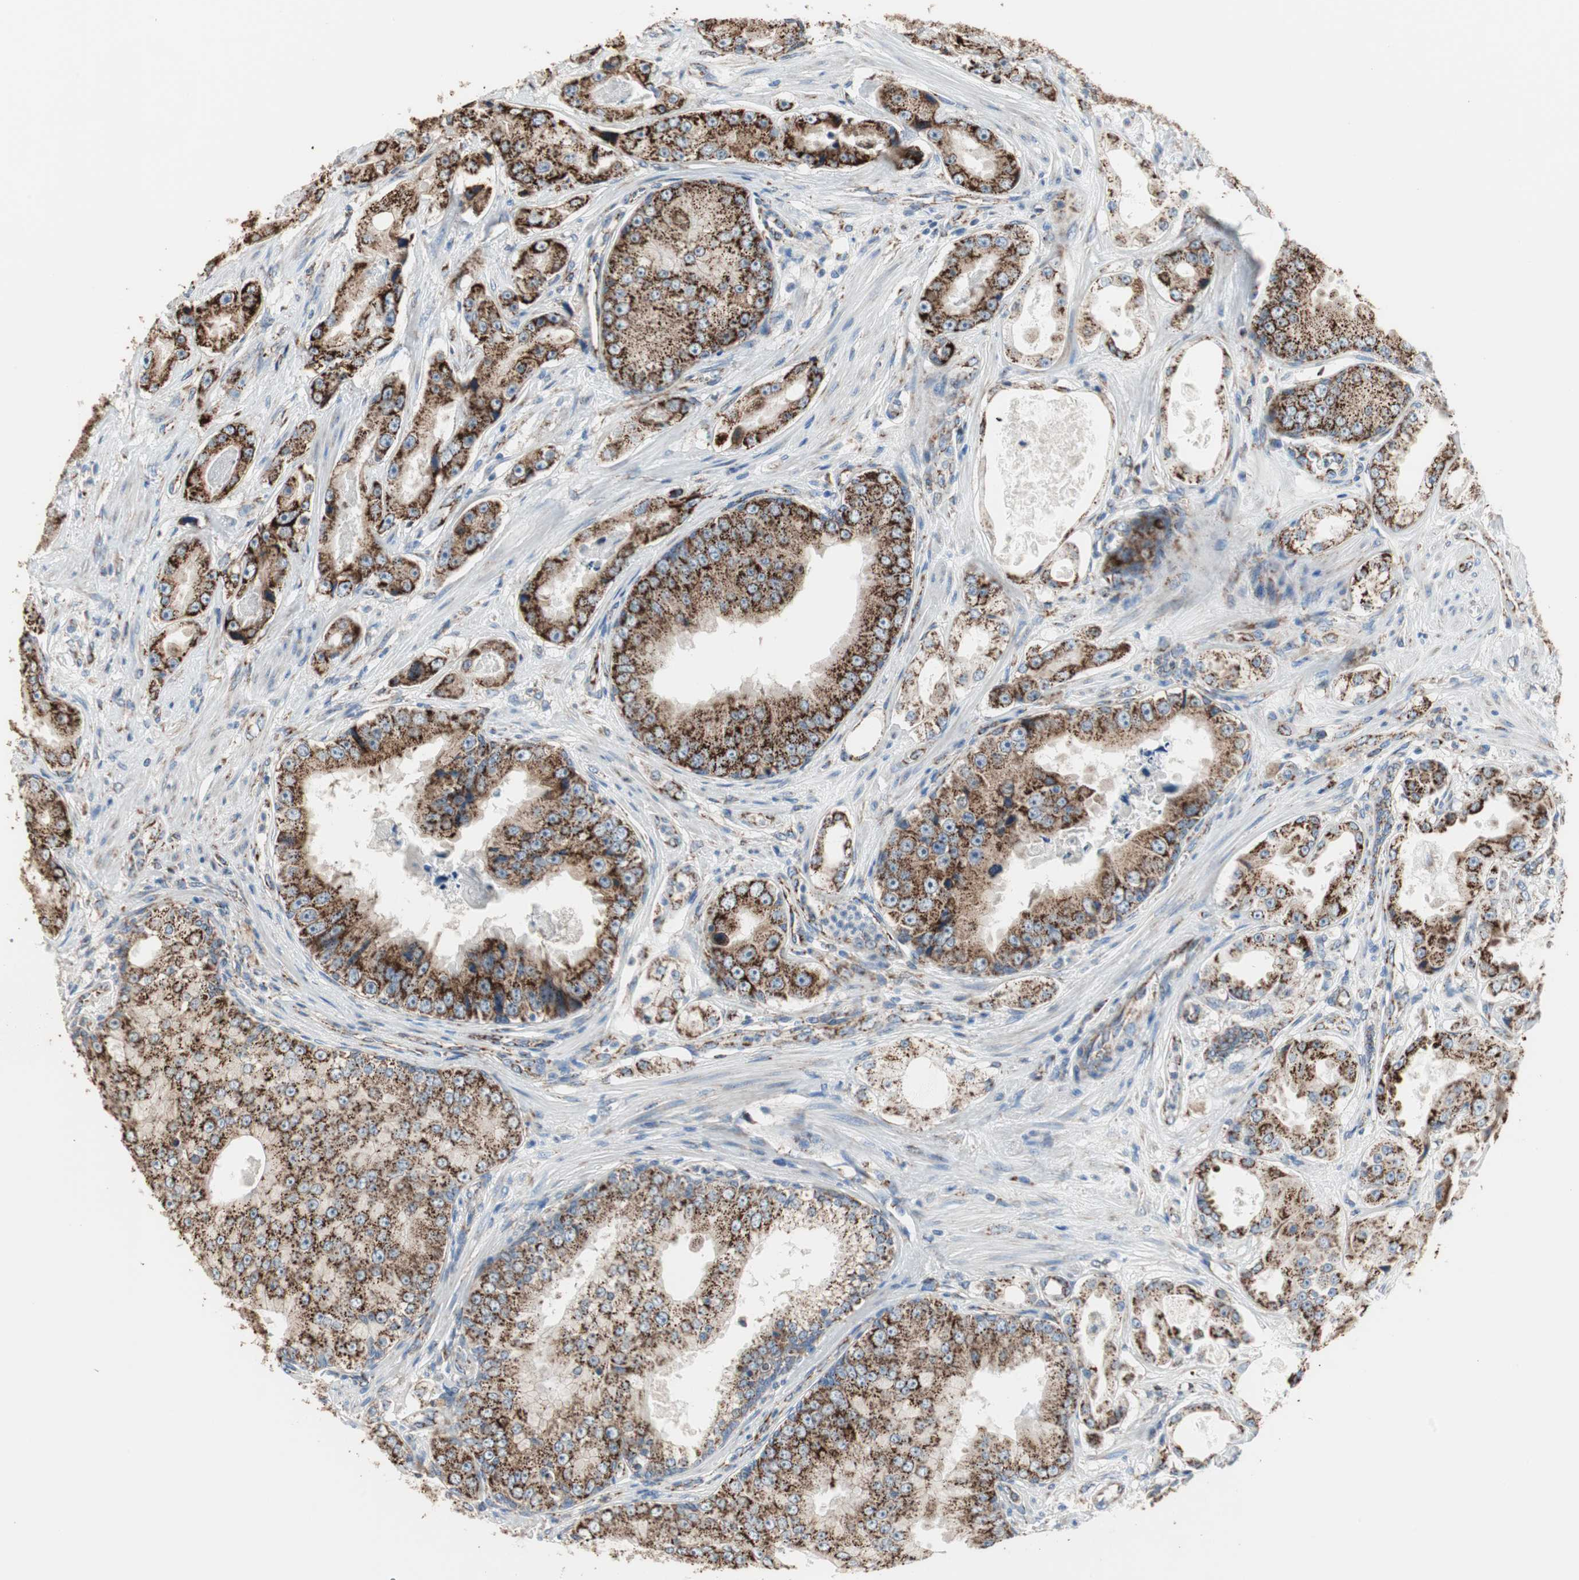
{"staining": {"intensity": "strong", "quantity": ">75%", "location": "cytoplasmic/membranous"}, "tissue": "prostate cancer", "cell_type": "Tumor cells", "image_type": "cancer", "snomed": [{"axis": "morphology", "description": "Adenocarcinoma, High grade"}, {"axis": "topography", "description": "Prostate"}], "caption": "Prostate cancer (high-grade adenocarcinoma) was stained to show a protein in brown. There is high levels of strong cytoplasmic/membranous staining in approximately >75% of tumor cells. The protein is shown in brown color, while the nuclei are stained blue.", "gene": "TST", "patient": {"sex": "male", "age": 73}}